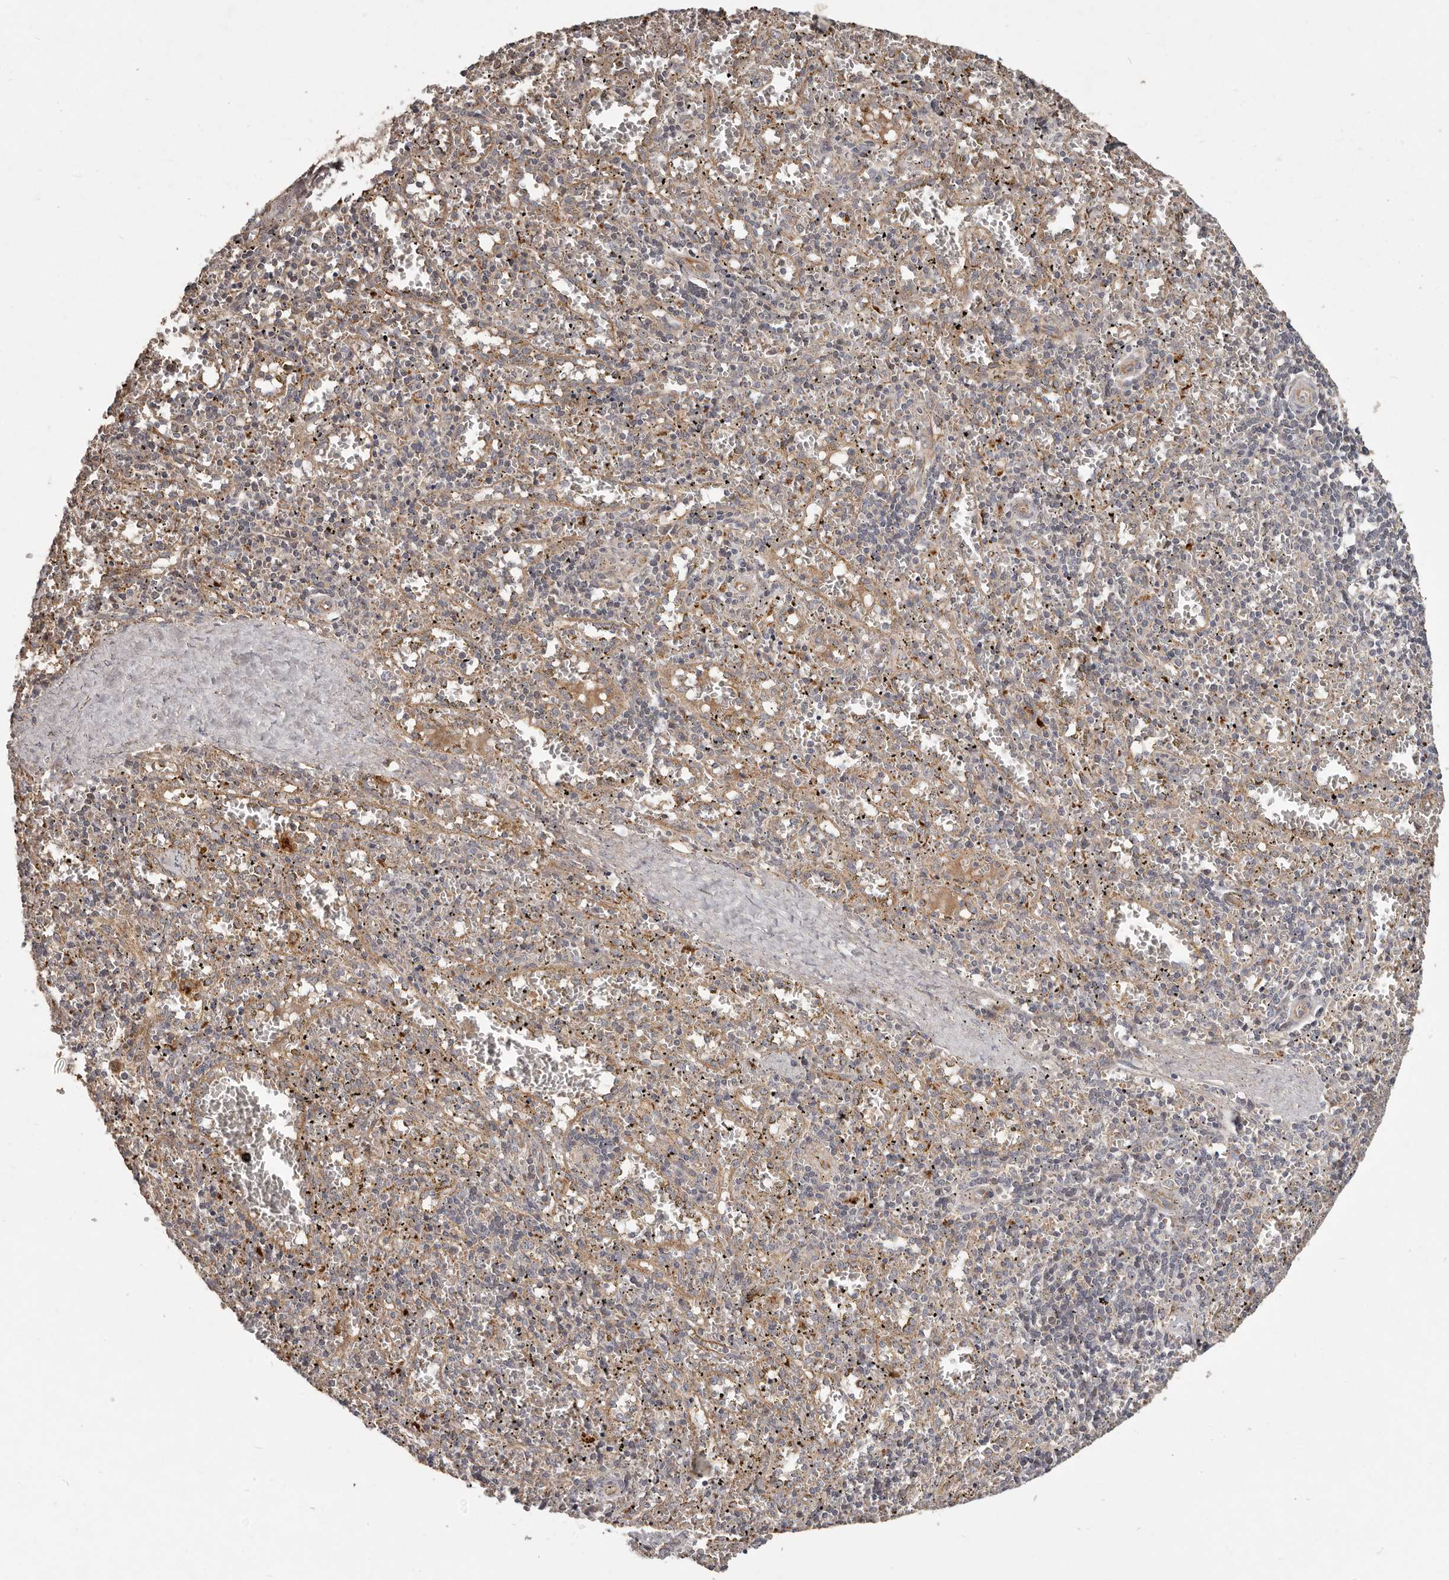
{"staining": {"intensity": "negative", "quantity": "none", "location": "none"}, "tissue": "spleen", "cell_type": "Cells in red pulp", "image_type": "normal", "snomed": [{"axis": "morphology", "description": "Normal tissue, NOS"}, {"axis": "topography", "description": "Spleen"}], "caption": "Immunohistochemical staining of normal spleen displays no significant expression in cells in red pulp. (DAB immunohistochemistry (IHC) visualized using brightfield microscopy, high magnification).", "gene": "PLOD2", "patient": {"sex": "male", "age": 11}}